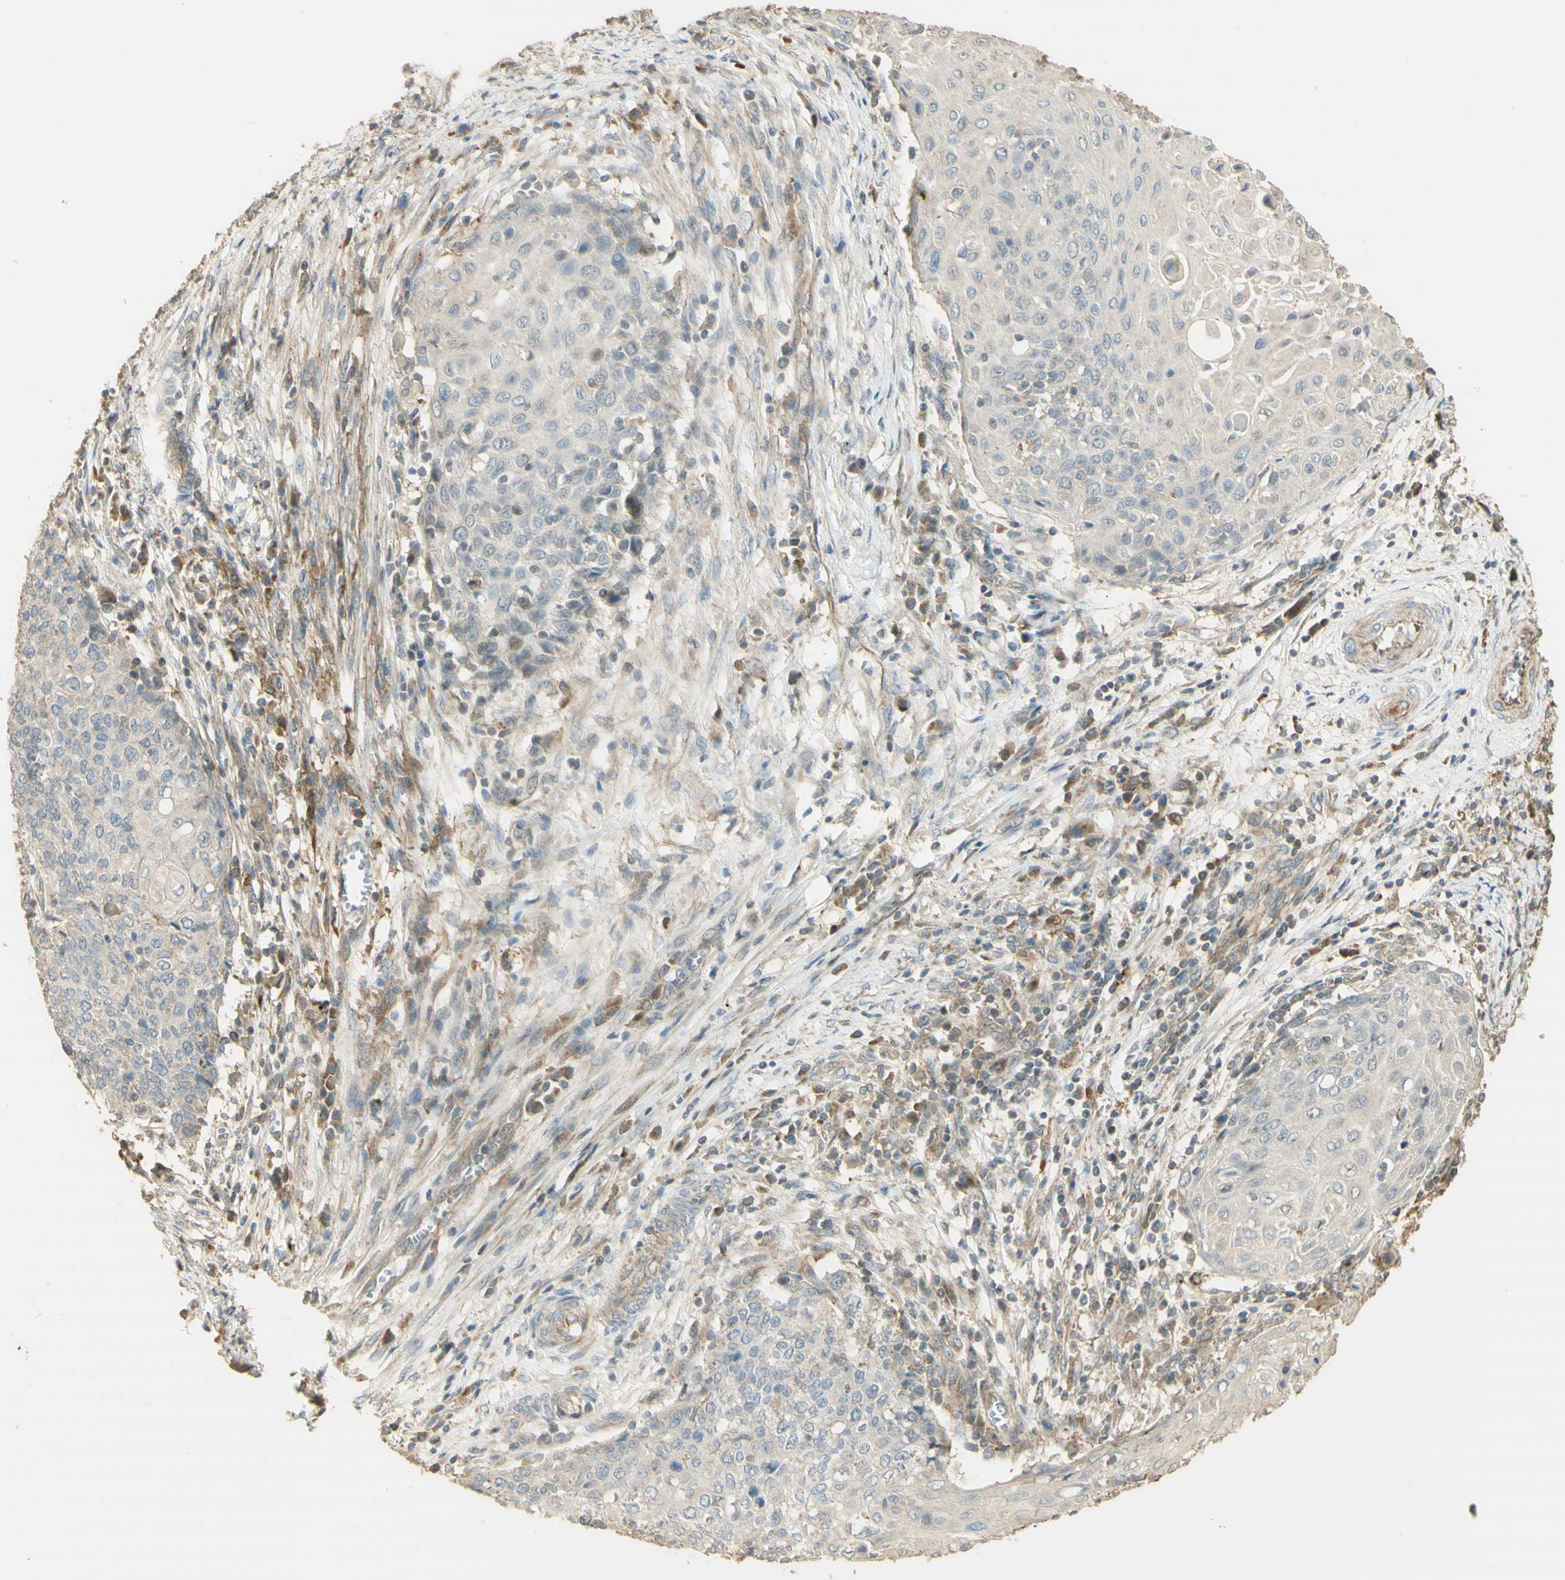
{"staining": {"intensity": "weak", "quantity": "25%-75%", "location": "cytoplasmic/membranous"}, "tissue": "cervical cancer", "cell_type": "Tumor cells", "image_type": "cancer", "snomed": [{"axis": "morphology", "description": "Squamous cell carcinoma, NOS"}, {"axis": "topography", "description": "Cervix"}], "caption": "This is a histology image of immunohistochemistry (IHC) staining of cervical squamous cell carcinoma, which shows weak positivity in the cytoplasmic/membranous of tumor cells.", "gene": "AGER", "patient": {"sex": "female", "age": 39}}